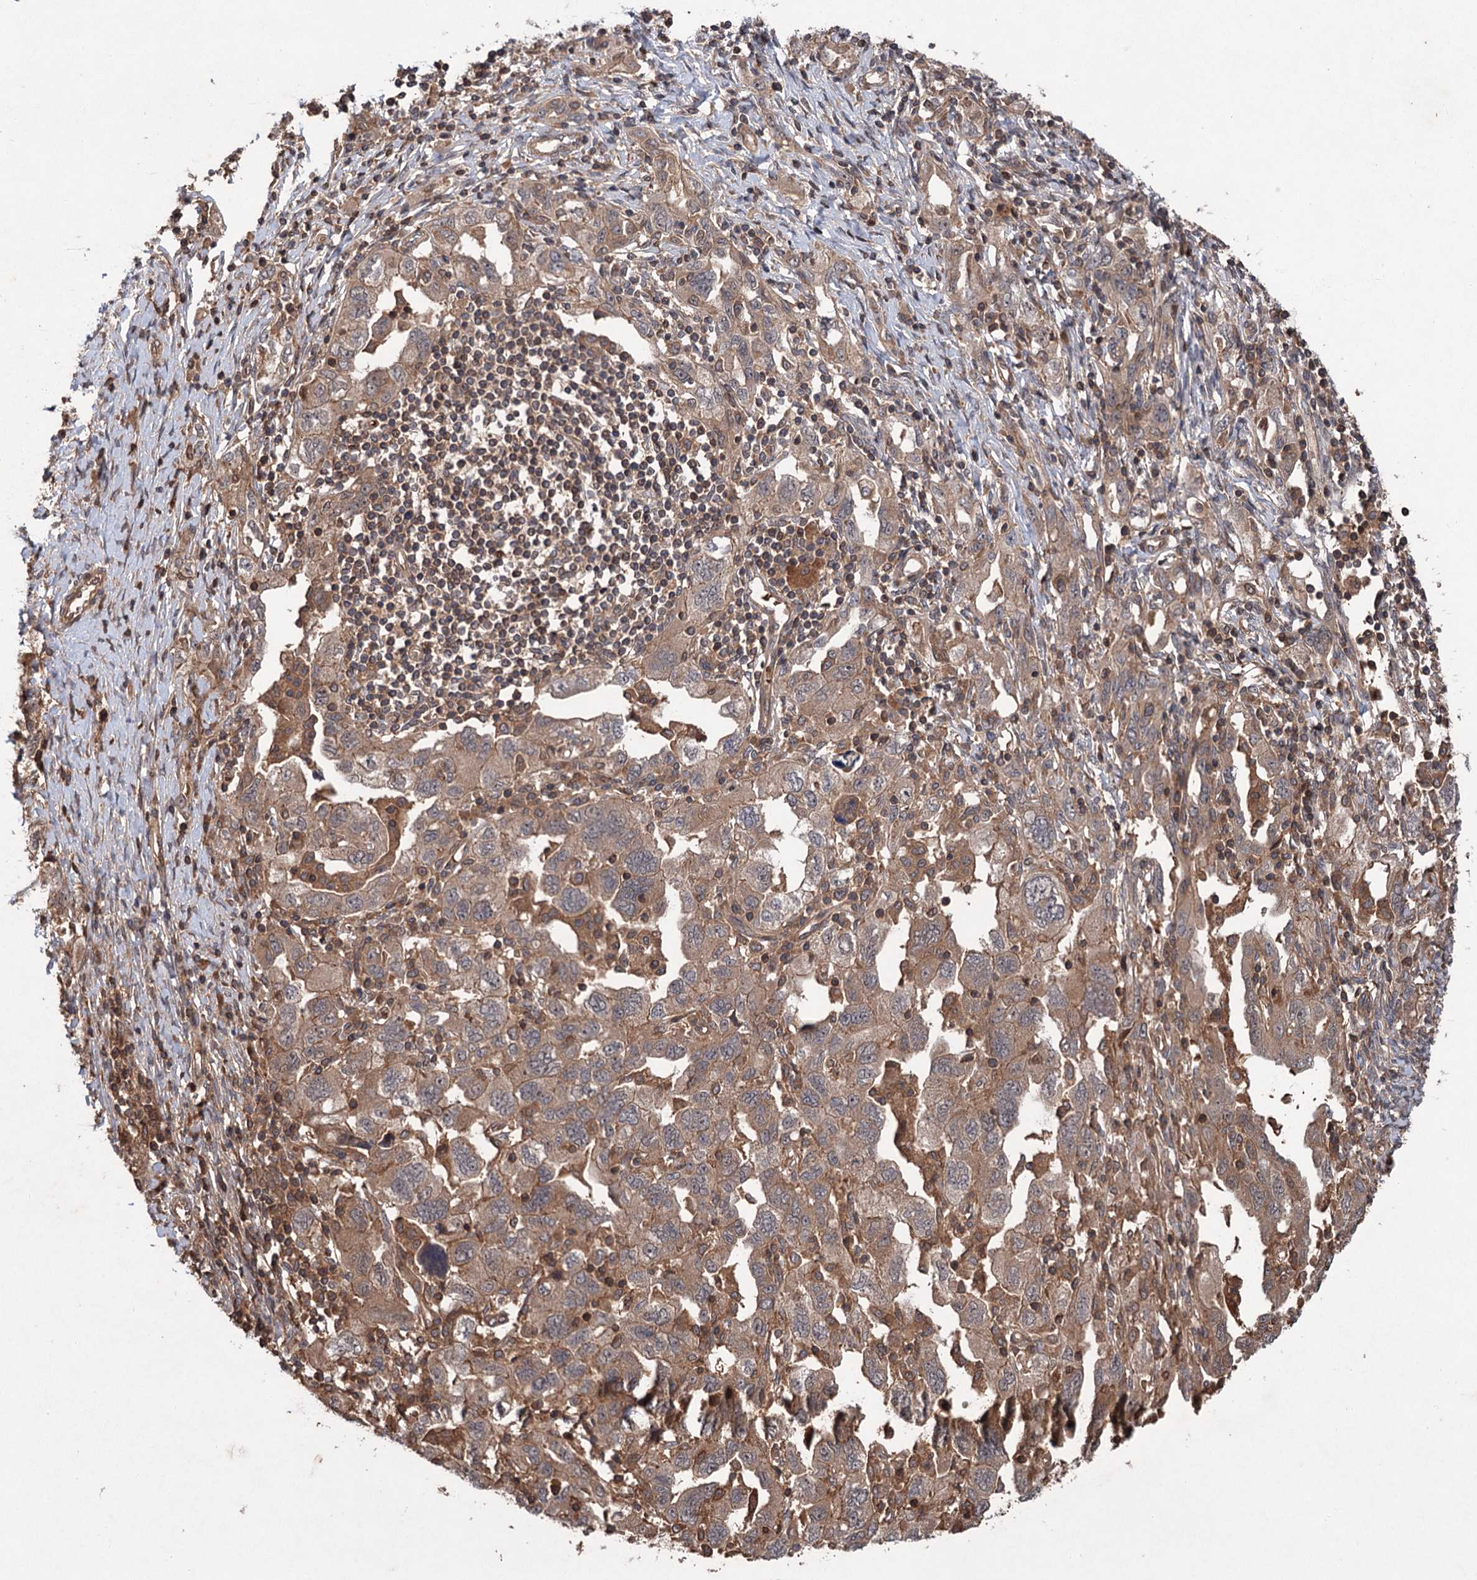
{"staining": {"intensity": "moderate", "quantity": ">75%", "location": "cytoplasmic/membranous"}, "tissue": "ovarian cancer", "cell_type": "Tumor cells", "image_type": "cancer", "snomed": [{"axis": "morphology", "description": "Carcinoma, NOS"}, {"axis": "morphology", "description": "Cystadenocarcinoma, serous, NOS"}, {"axis": "topography", "description": "Ovary"}], "caption": "Human ovarian cancer (serous cystadenocarcinoma) stained for a protein (brown) shows moderate cytoplasmic/membranous positive staining in approximately >75% of tumor cells.", "gene": "ADK", "patient": {"sex": "female", "age": 69}}